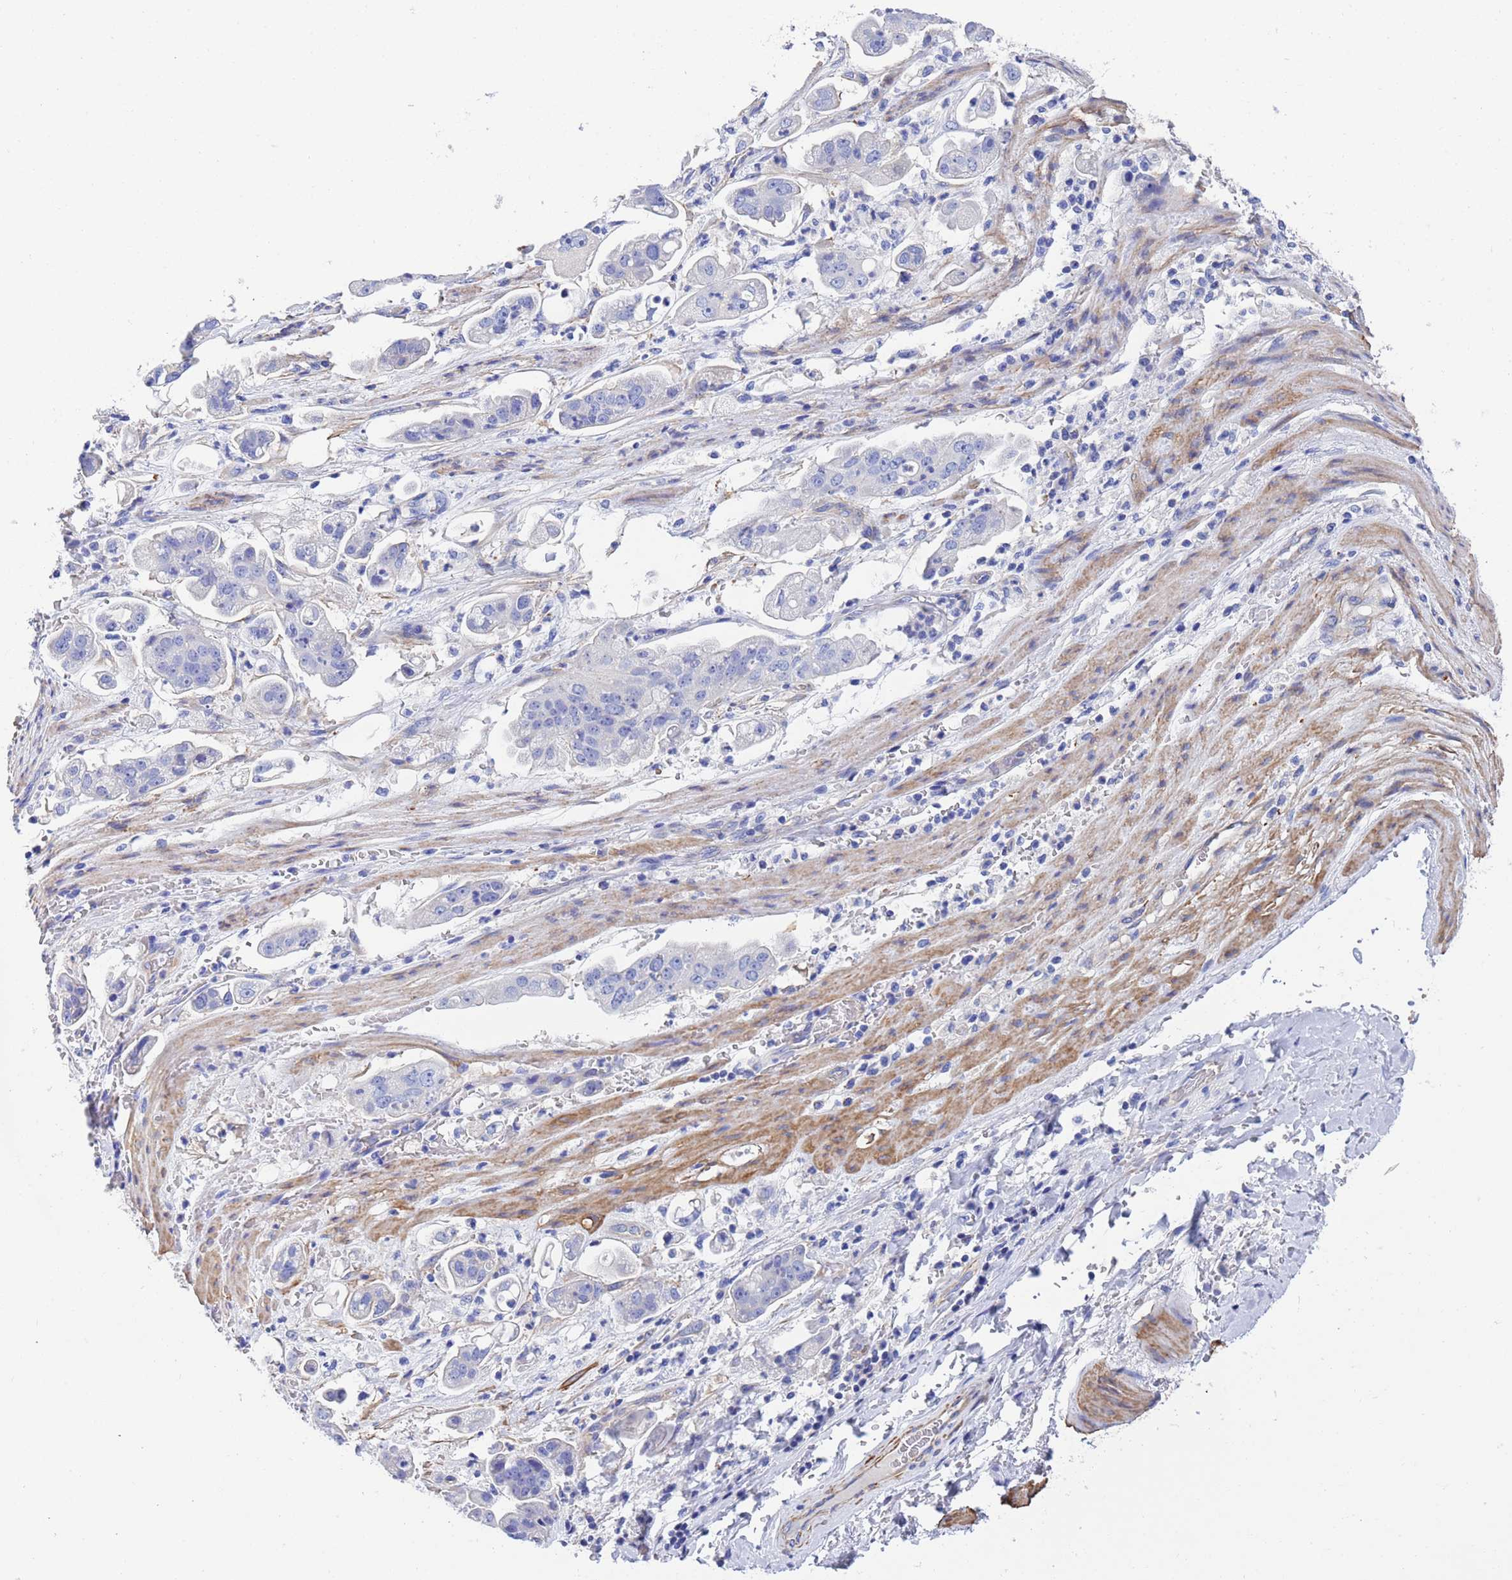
{"staining": {"intensity": "negative", "quantity": "none", "location": "none"}, "tissue": "stomach cancer", "cell_type": "Tumor cells", "image_type": "cancer", "snomed": [{"axis": "morphology", "description": "Adenocarcinoma, NOS"}, {"axis": "topography", "description": "Stomach"}], "caption": "Tumor cells show no significant protein expression in stomach cancer (adenocarcinoma).", "gene": "CST4", "patient": {"sex": "male", "age": 62}}